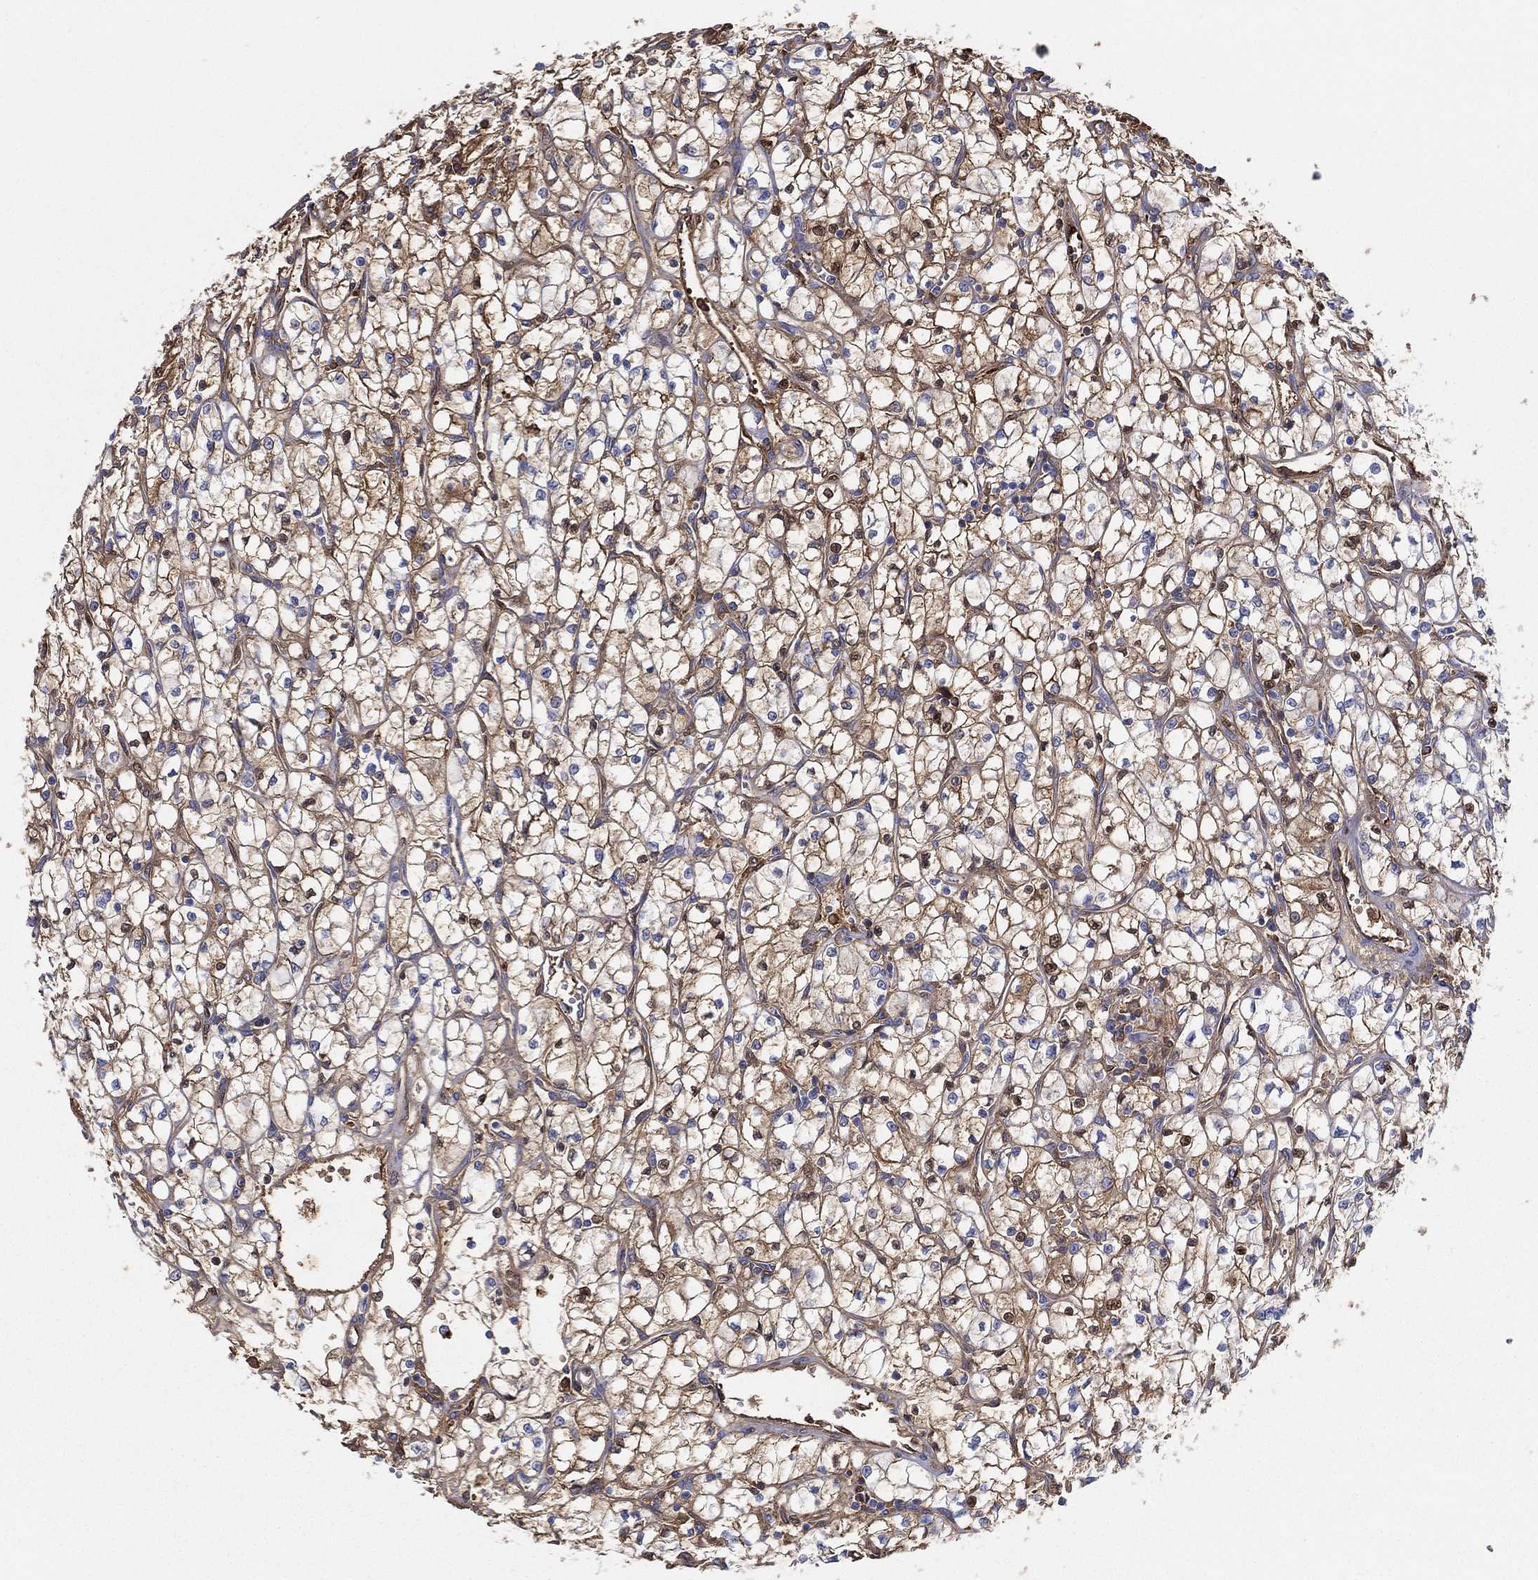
{"staining": {"intensity": "strong", "quantity": "25%-75%", "location": "cytoplasmic/membranous"}, "tissue": "renal cancer", "cell_type": "Tumor cells", "image_type": "cancer", "snomed": [{"axis": "morphology", "description": "Adenocarcinoma, NOS"}, {"axis": "topography", "description": "Kidney"}], "caption": "Immunohistochemistry (IHC) photomicrograph of adenocarcinoma (renal) stained for a protein (brown), which reveals high levels of strong cytoplasmic/membranous staining in approximately 25%-75% of tumor cells.", "gene": "IFNB1", "patient": {"sex": "female", "age": 64}}